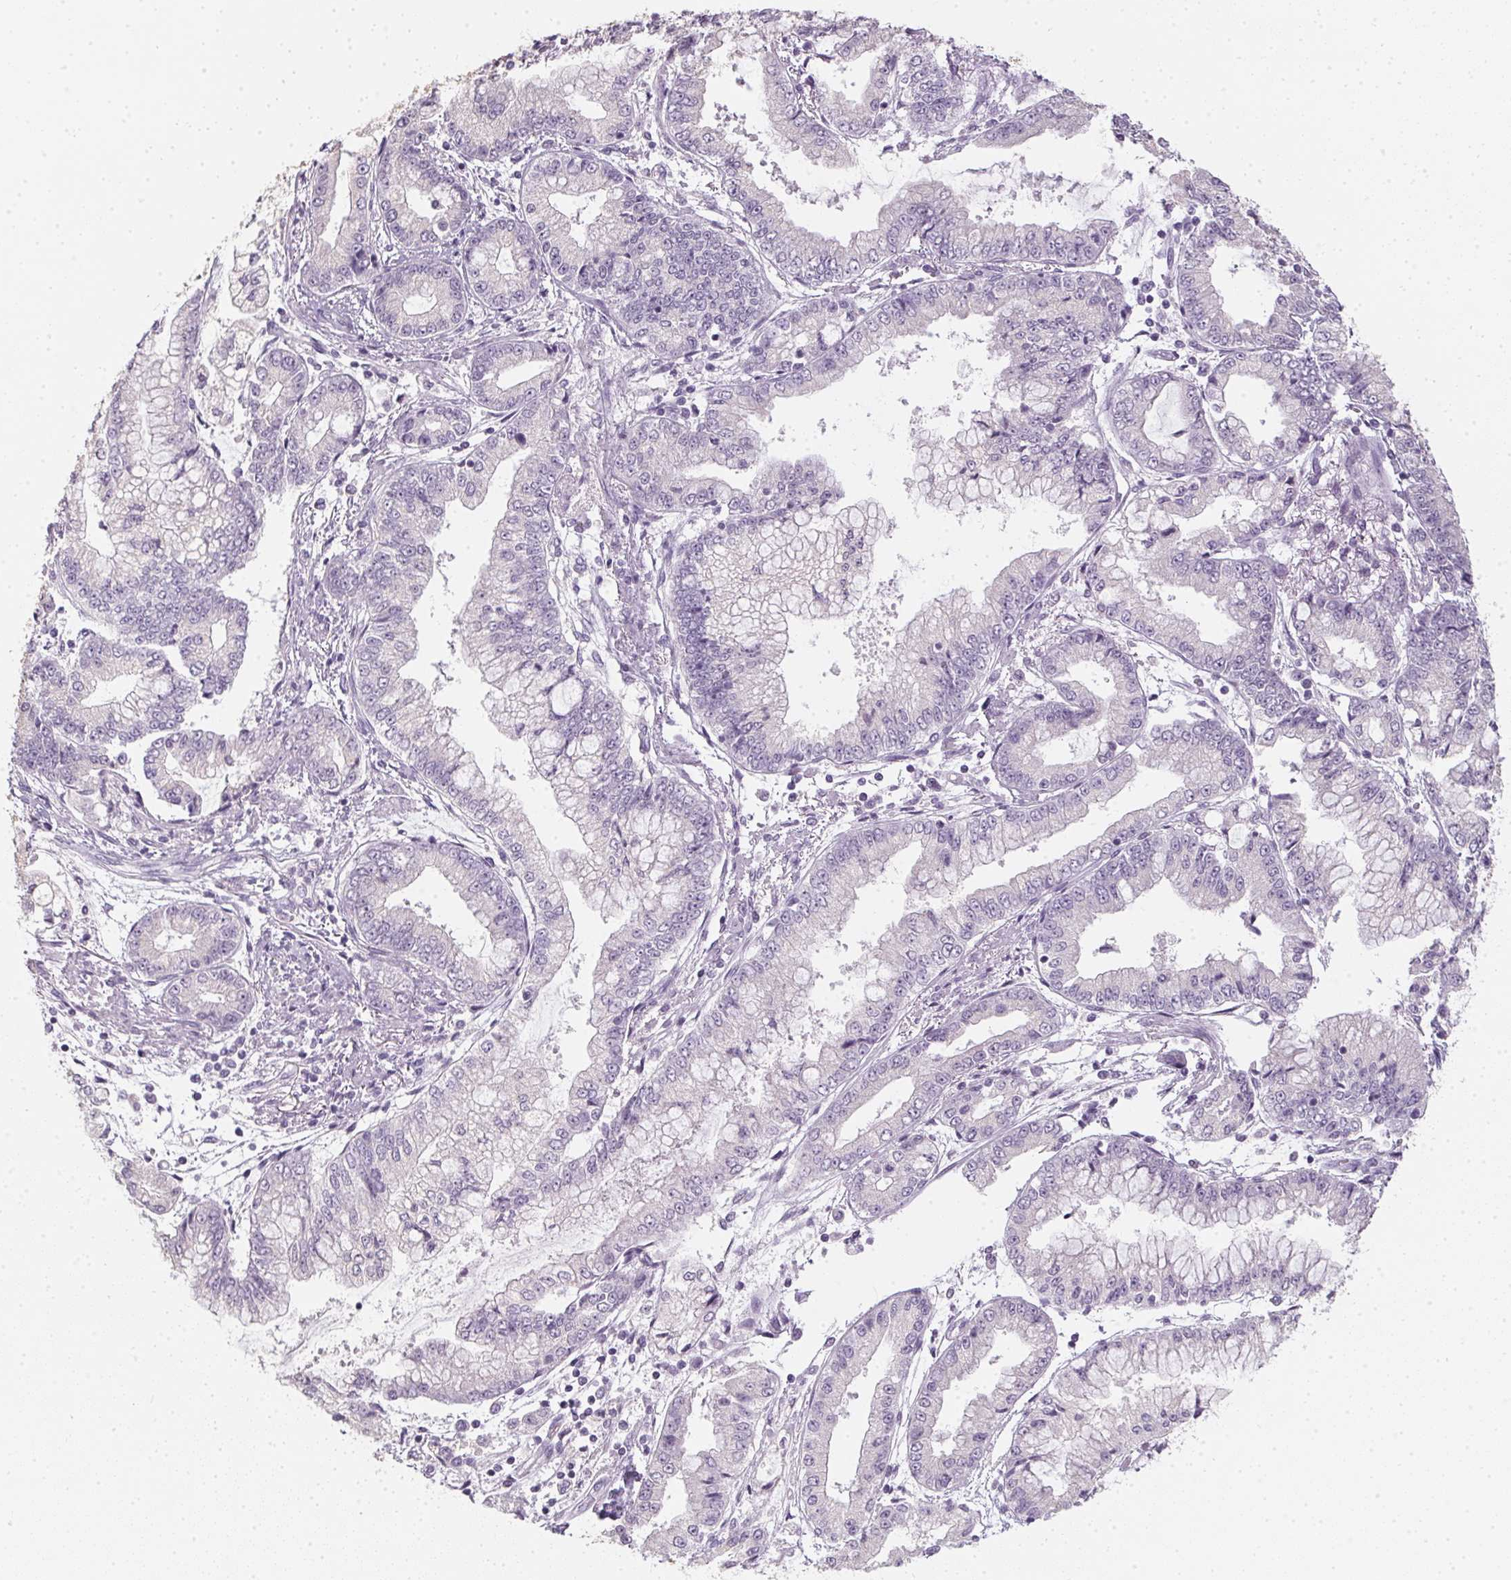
{"staining": {"intensity": "negative", "quantity": "none", "location": "none"}, "tissue": "stomach cancer", "cell_type": "Tumor cells", "image_type": "cancer", "snomed": [{"axis": "morphology", "description": "Adenocarcinoma, NOS"}, {"axis": "topography", "description": "Stomach, upper"}], "caption": "This is an IHC micrograph of human stomach cancer (adenocarcinoma). There is no expression in tumor cells.", "gene": "TMEM72", "patient": {"sex": "female", "age": 74}}